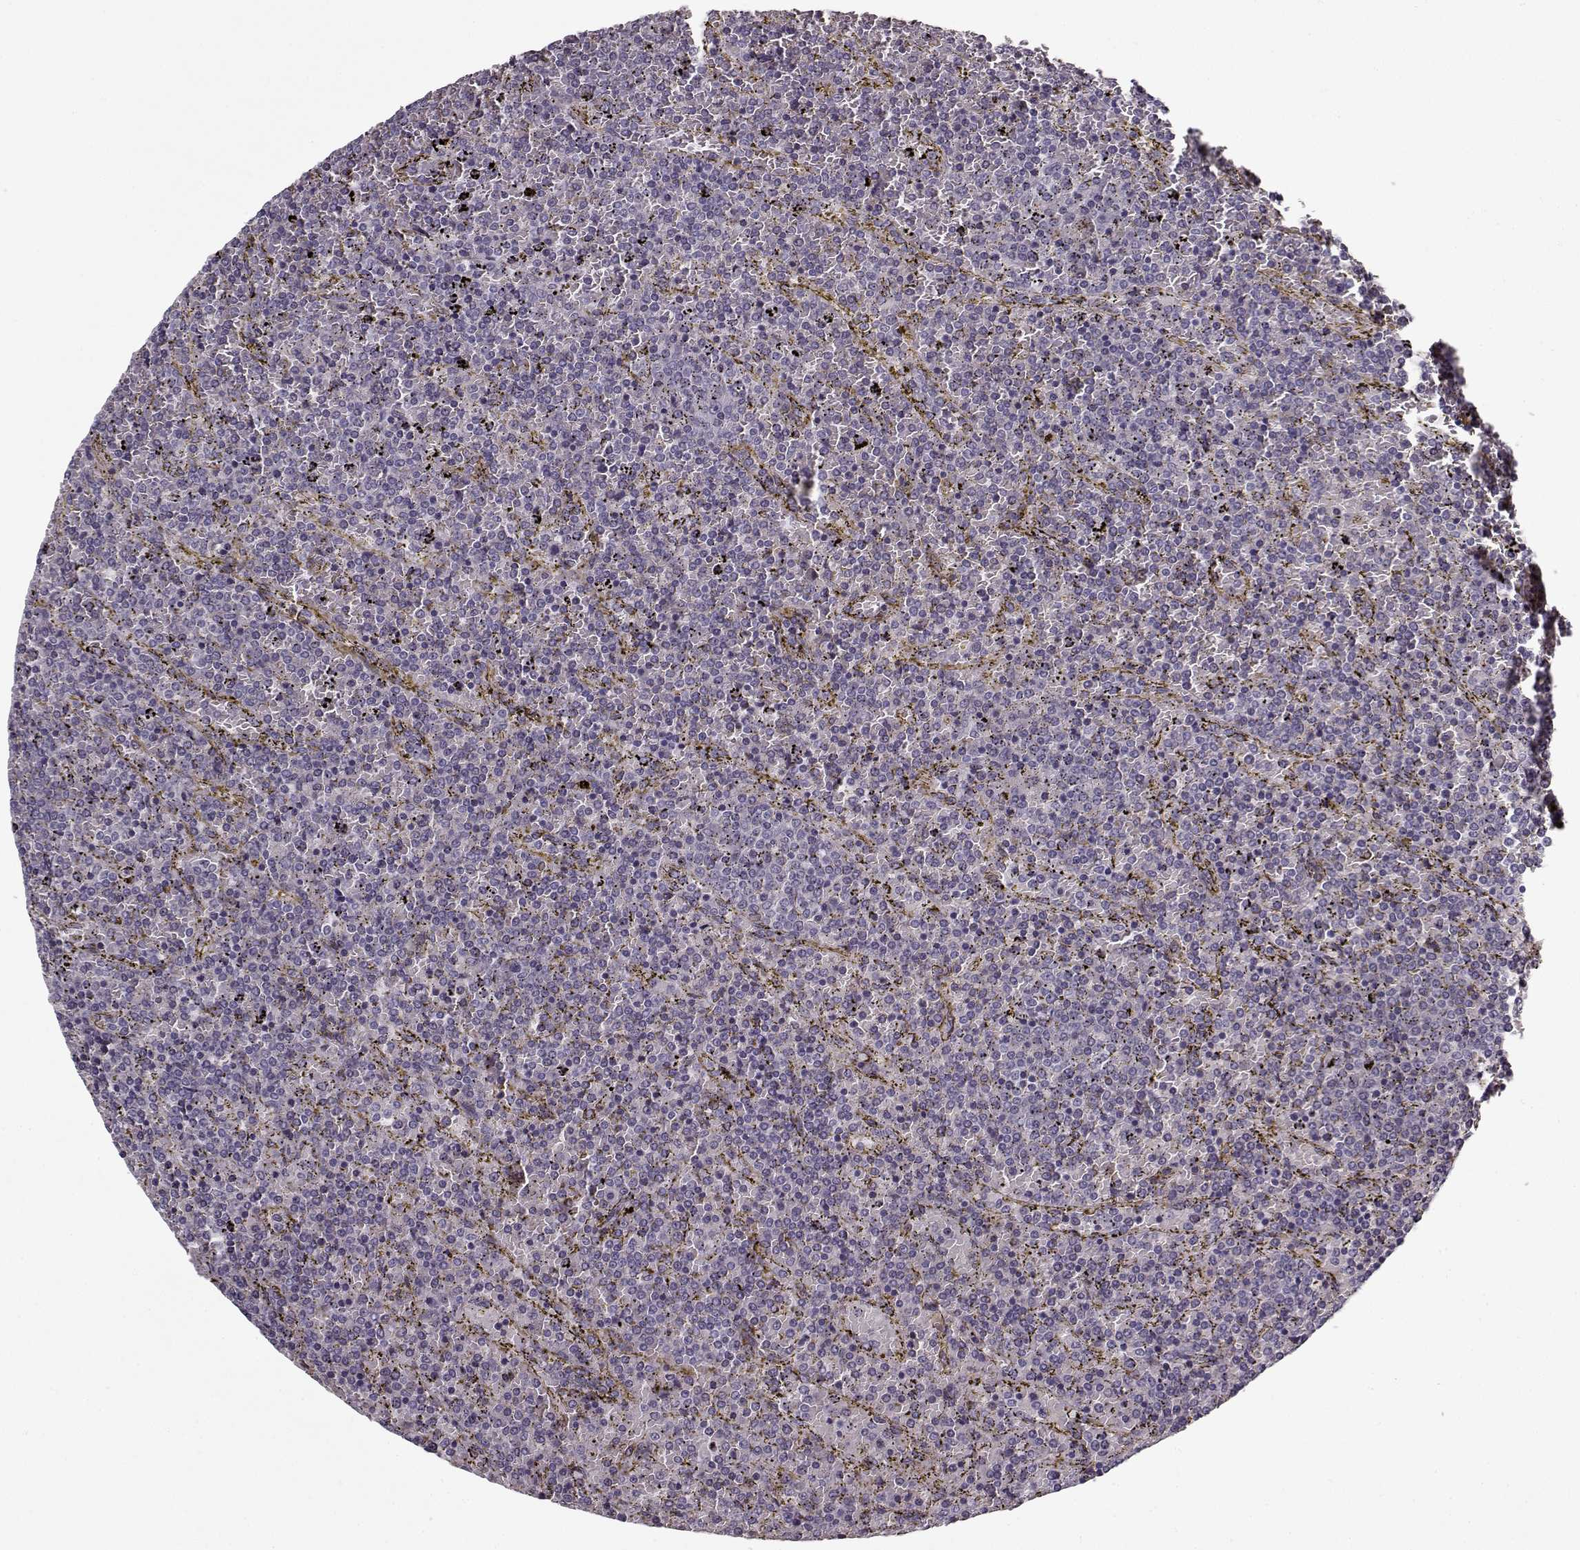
{"staining": {"intensity": "negative", "quantity": "none", "location": "none"}, "tissue": "lymphoma", "cell_type": "Tumor cells", "image_type": "cancer", "snomed": [{"axis": "morphology", "description": "Malignant lymphoma, non-Hodgkin's type, Low grade"}, {"axis": "topography", "description": "Spleen"}], "caption": "Immunohistochemistry micrograph of malignant lymphoma, non-Hodgkin's type (low-grade) stained for a protein (brown), which shows no staining in tumor cells.", "gene": "LUM", "patient": {"sex": "female", "age": 77}}